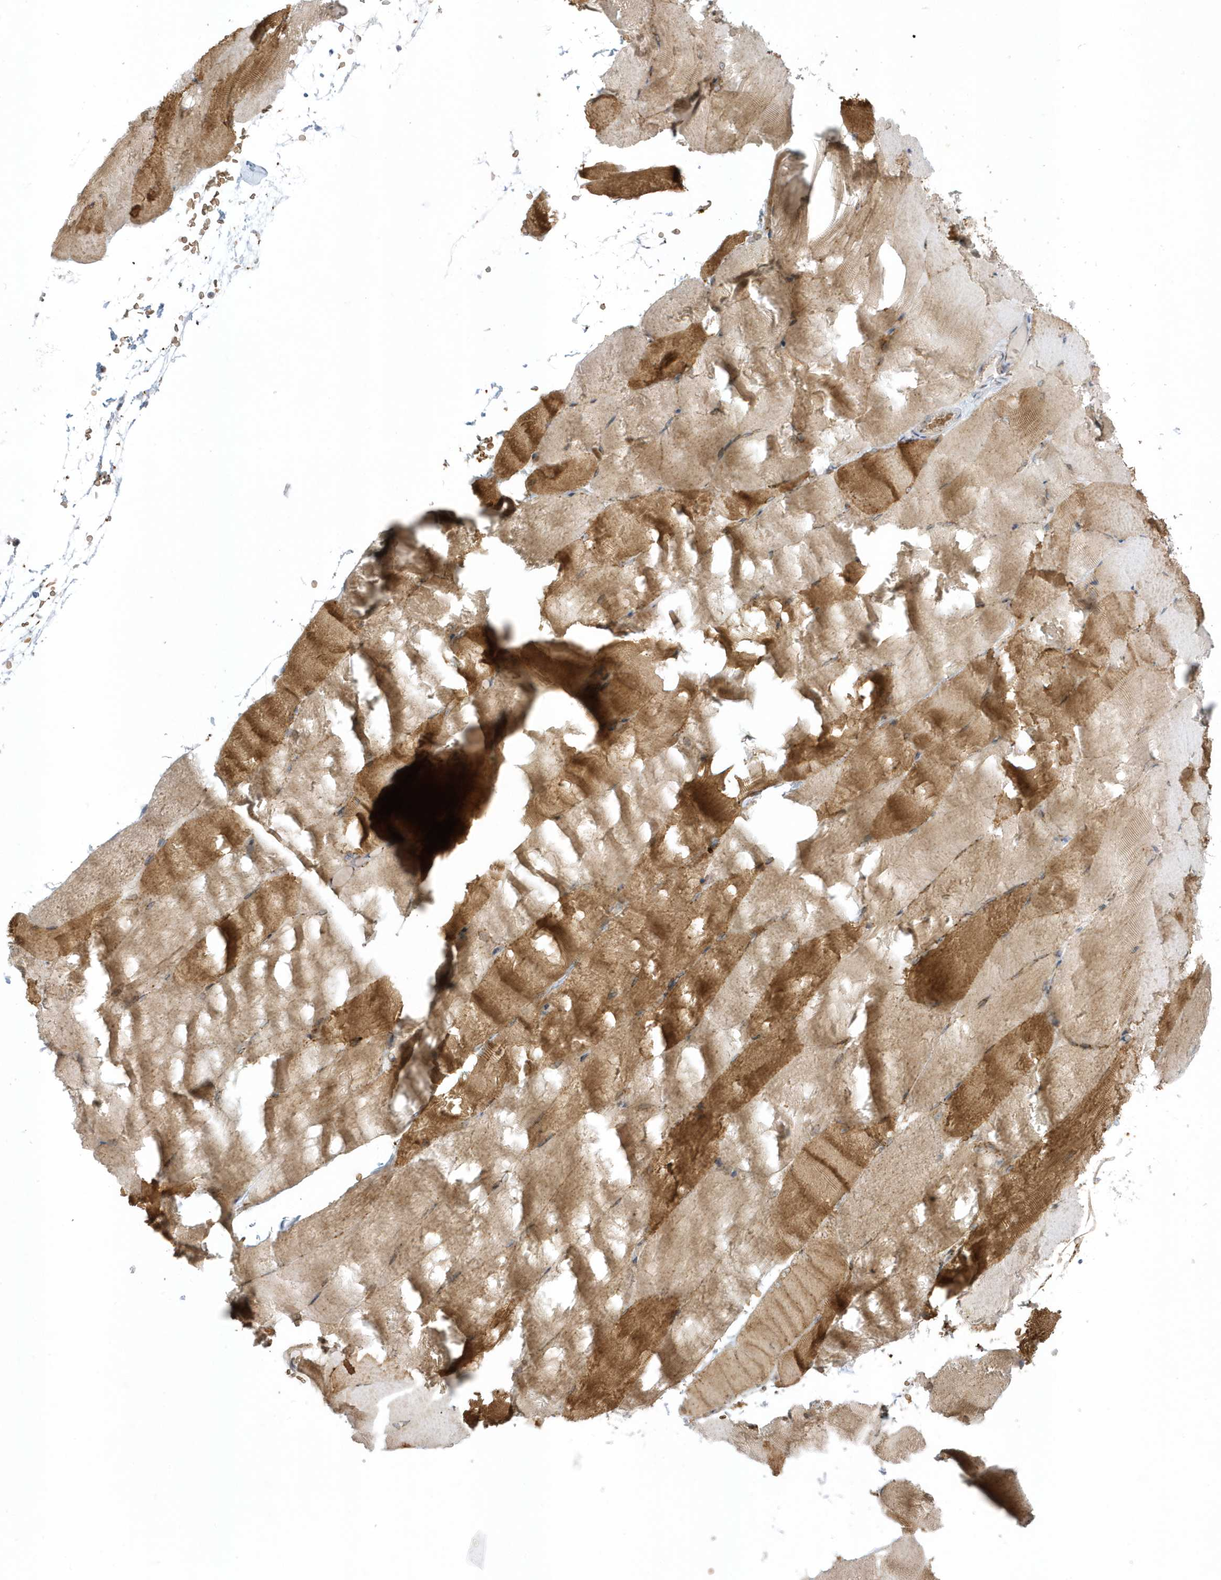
{"staining": {"intensity": "moderate", "quantity": ">75%", "location": "cytoplasmic/membranous"}, "tissue": "skeletal muscle", "cell_type": "Myocytes", "image_type": "normal", "snomed": [{"axis": "morphology", "description": "Normal tissue, NOS"}, {"axis": "topography", "description": "Skeletal muscle"}, {"axis": "topography", "description": "Parathyroid gland"}], "caption": "Unremarkable skeletal muscle was stained to show a protein in brown. There is medium levels of moderate cytoplasmic/membranous expression in about >75% of myocytes.", "gene": "RPP40", "patient": {"sex": "female", "age": 37}}